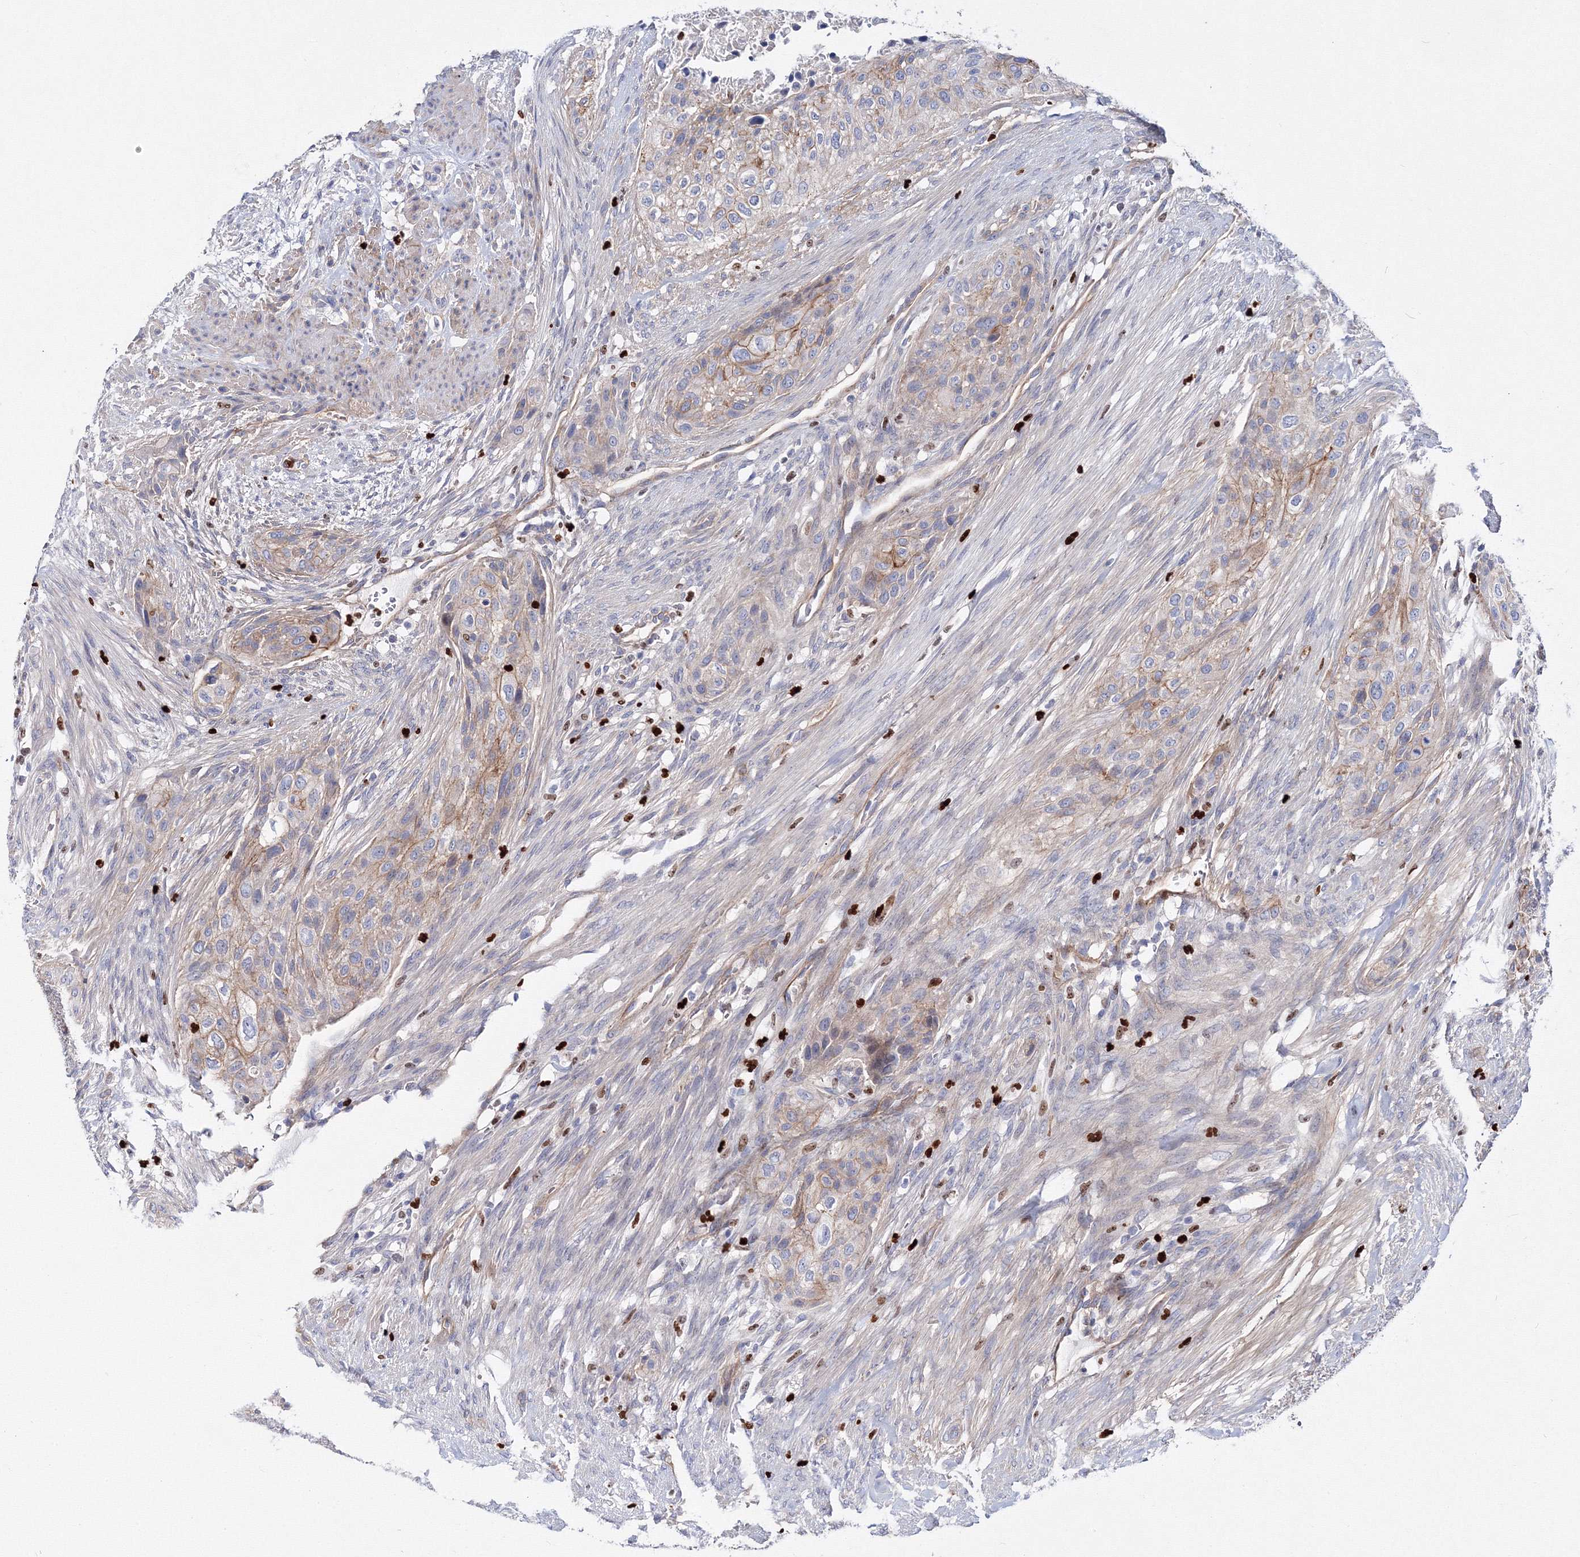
{"staining": {"intensity": "weak", "quantity": "25%-75%", "location": "cytoplasmic/membranous"}, "tissue": "urothelial cancer", "cell_type": "Tumor cells", "image_type": "cancer", "snomed": [{"axis": "morphology", "description": "Urothelial carcinoma, High grade"}, {"axis": "topography", "description": "Urinary bladder"}], "caption": "An immunohistochemistry (IHC) histopathology image of neoplastic tissue is shown. Protein staining in brown labels weak cytoplasmic/membranous positivity in urothelial cancer within tumor cells.", "gene": "C11orf52", "patient": {"sex": "male", "age": 35}}